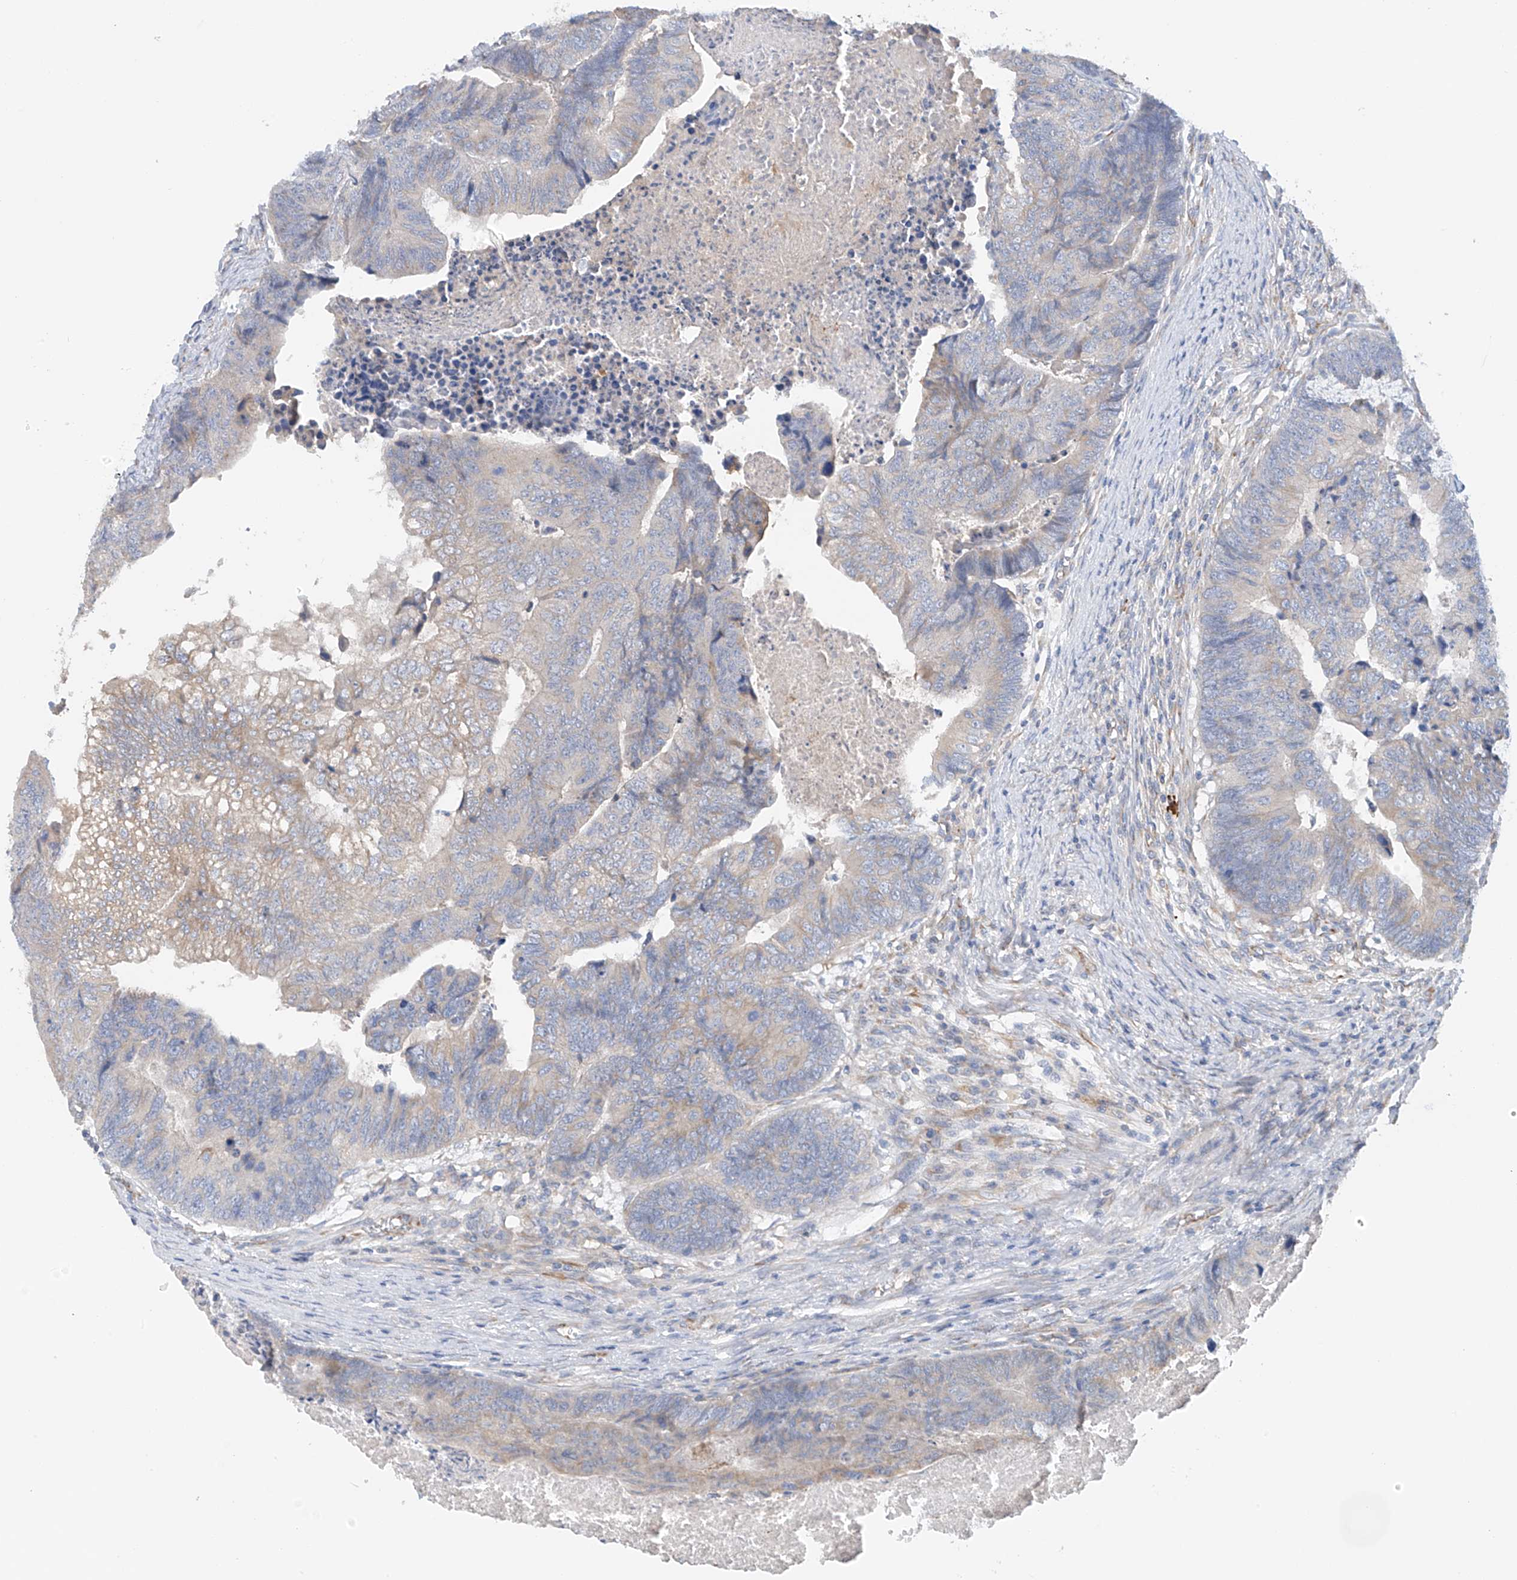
{"staining": {"intensity": "weak", "quantity": "<25%", "location": "cytoplasmic/membranous"}, "tissue": "colorectal cancer", "cell_type": "Tumor cells", "image_type": "cancer", "snomed": [{"axis": "morphology", "description": "Adenocarcinoma, NOS"}, {"axis": "topography", "description": "Colon"}], "caption": "There is no significant positivity in tumor cells of colorectal adenocarcinoma.", "gene": "SLC5A11", "patient": {"sex": "female", "age": 67}}